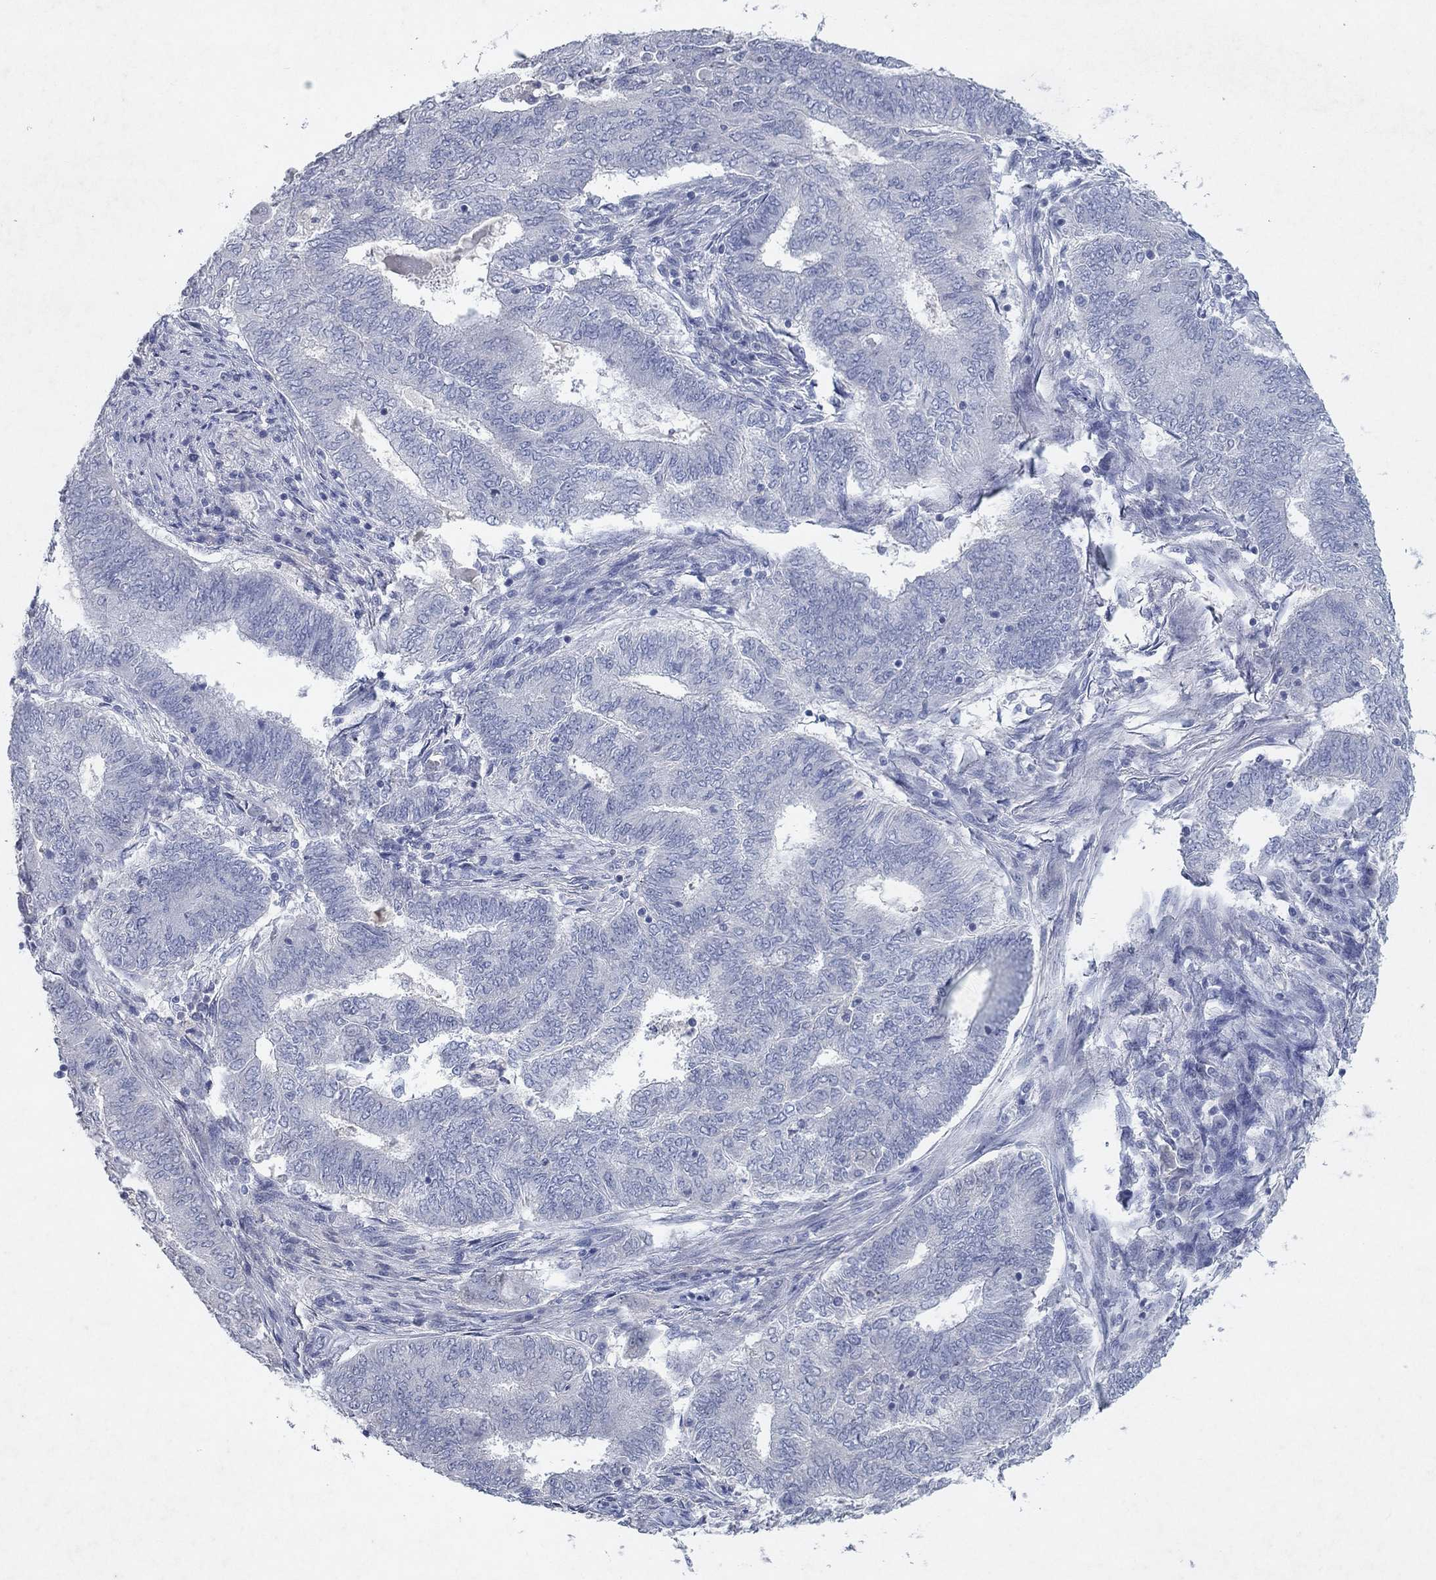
{"staining": {"intensity": "negative", "quantity": "none", "location": "none"}, "tissue": "endometrial cancer", "cell_type": "Tumor cells", "image_type": "cancer", "snomed": [{"axis": "morphology", "description": "Adenocarcinoma, NOS"}, {"axis": "topography", "description": "Endometrium"}], "caption": "This is a image of immunohistochemistry (IHC) staining of endometrial cancer (adenocarcinoma), which shows no positivity in tumor cells.", "gene": "KRT40", "patient": {"sex": "female", "age": 62}}